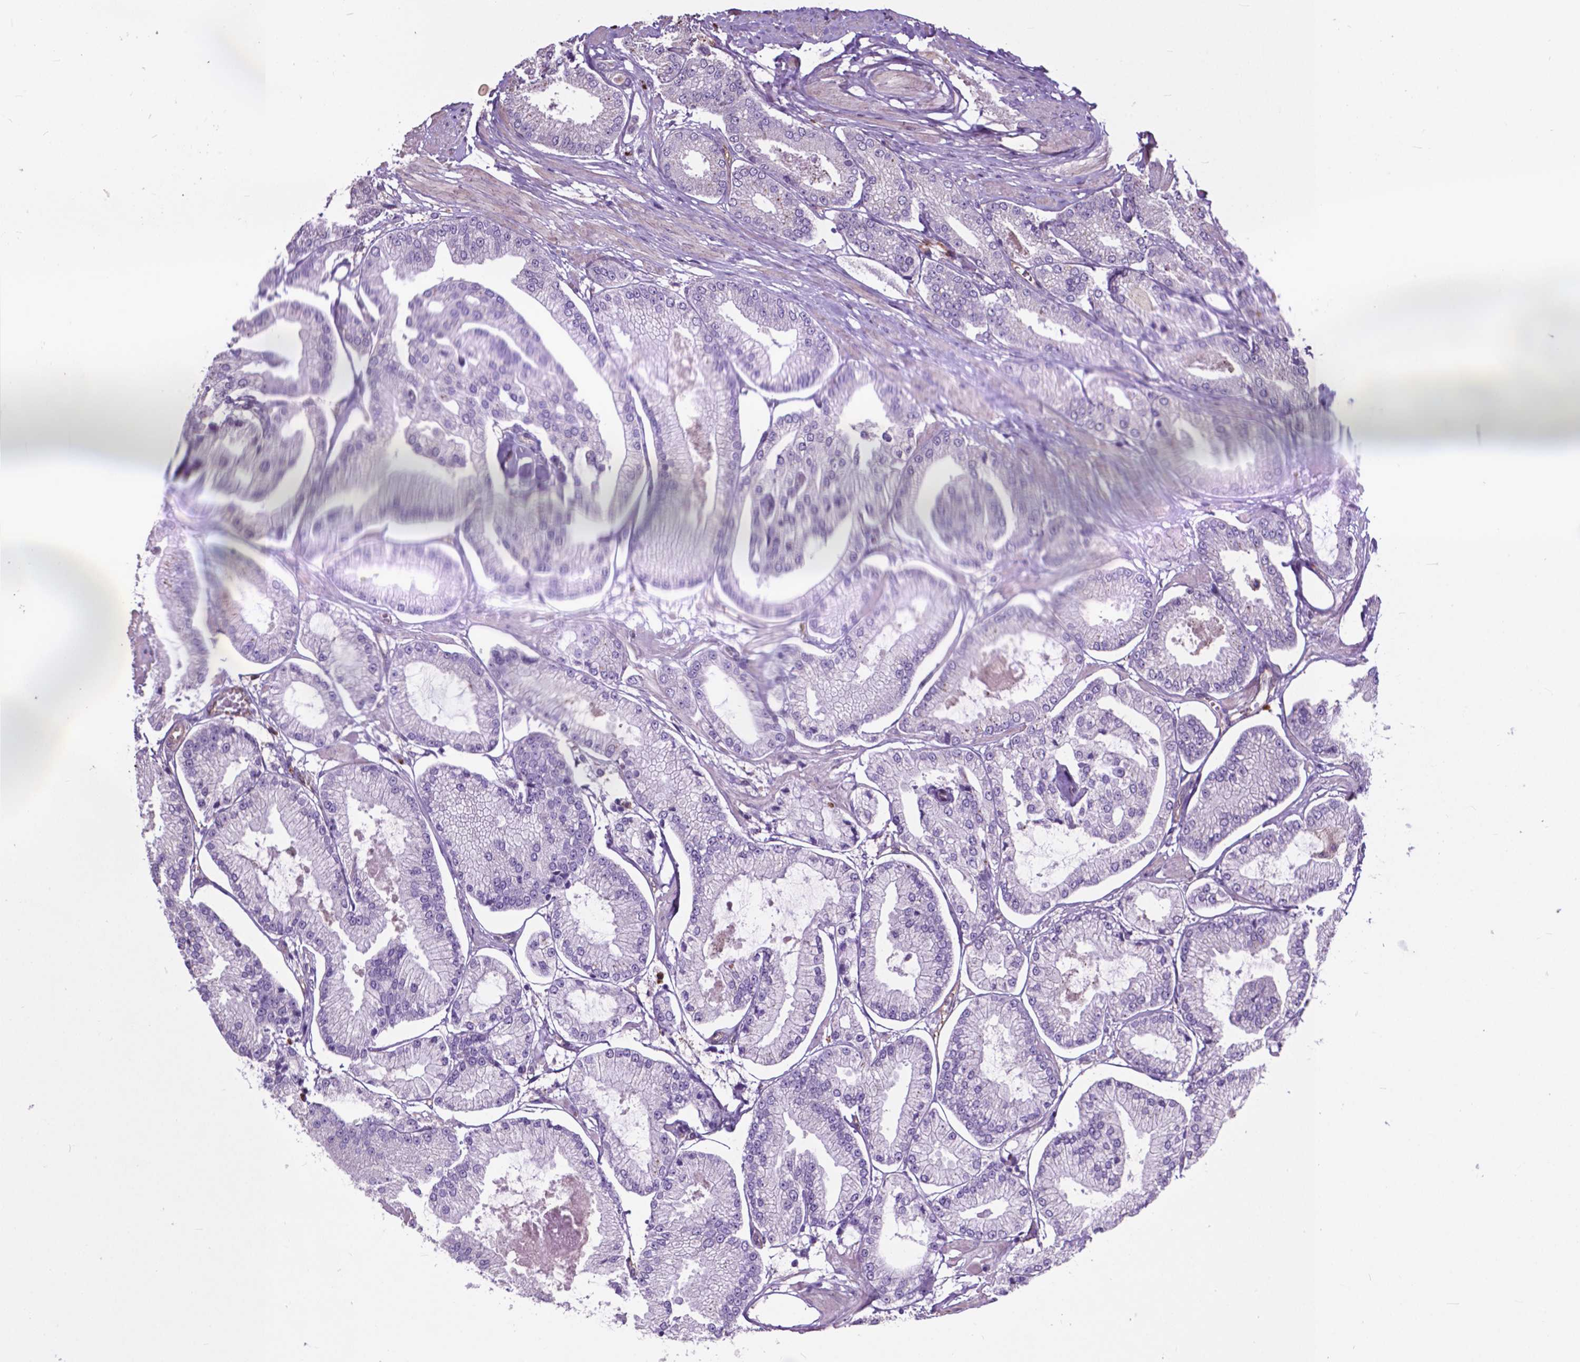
{"staining": {"intensity": "negative", "quantity": "none", "location": "none"}, "tissue": "prostate cancer", "cell_type": "Tumor cells", "image_type": "cancer", "snomed": [{"axis": "morphology", "description": "Adenocarcinoma, Low grade"}, {"axis": "topography", "description": "Prostate"}], "caption": "Photomicrograph shows no significant protein positivity in tumor cells of prostate cancer (low-grade adenocarcinoma).", "gene": "PDLIM1", "patient": {"sex": "male", "age": 55}}